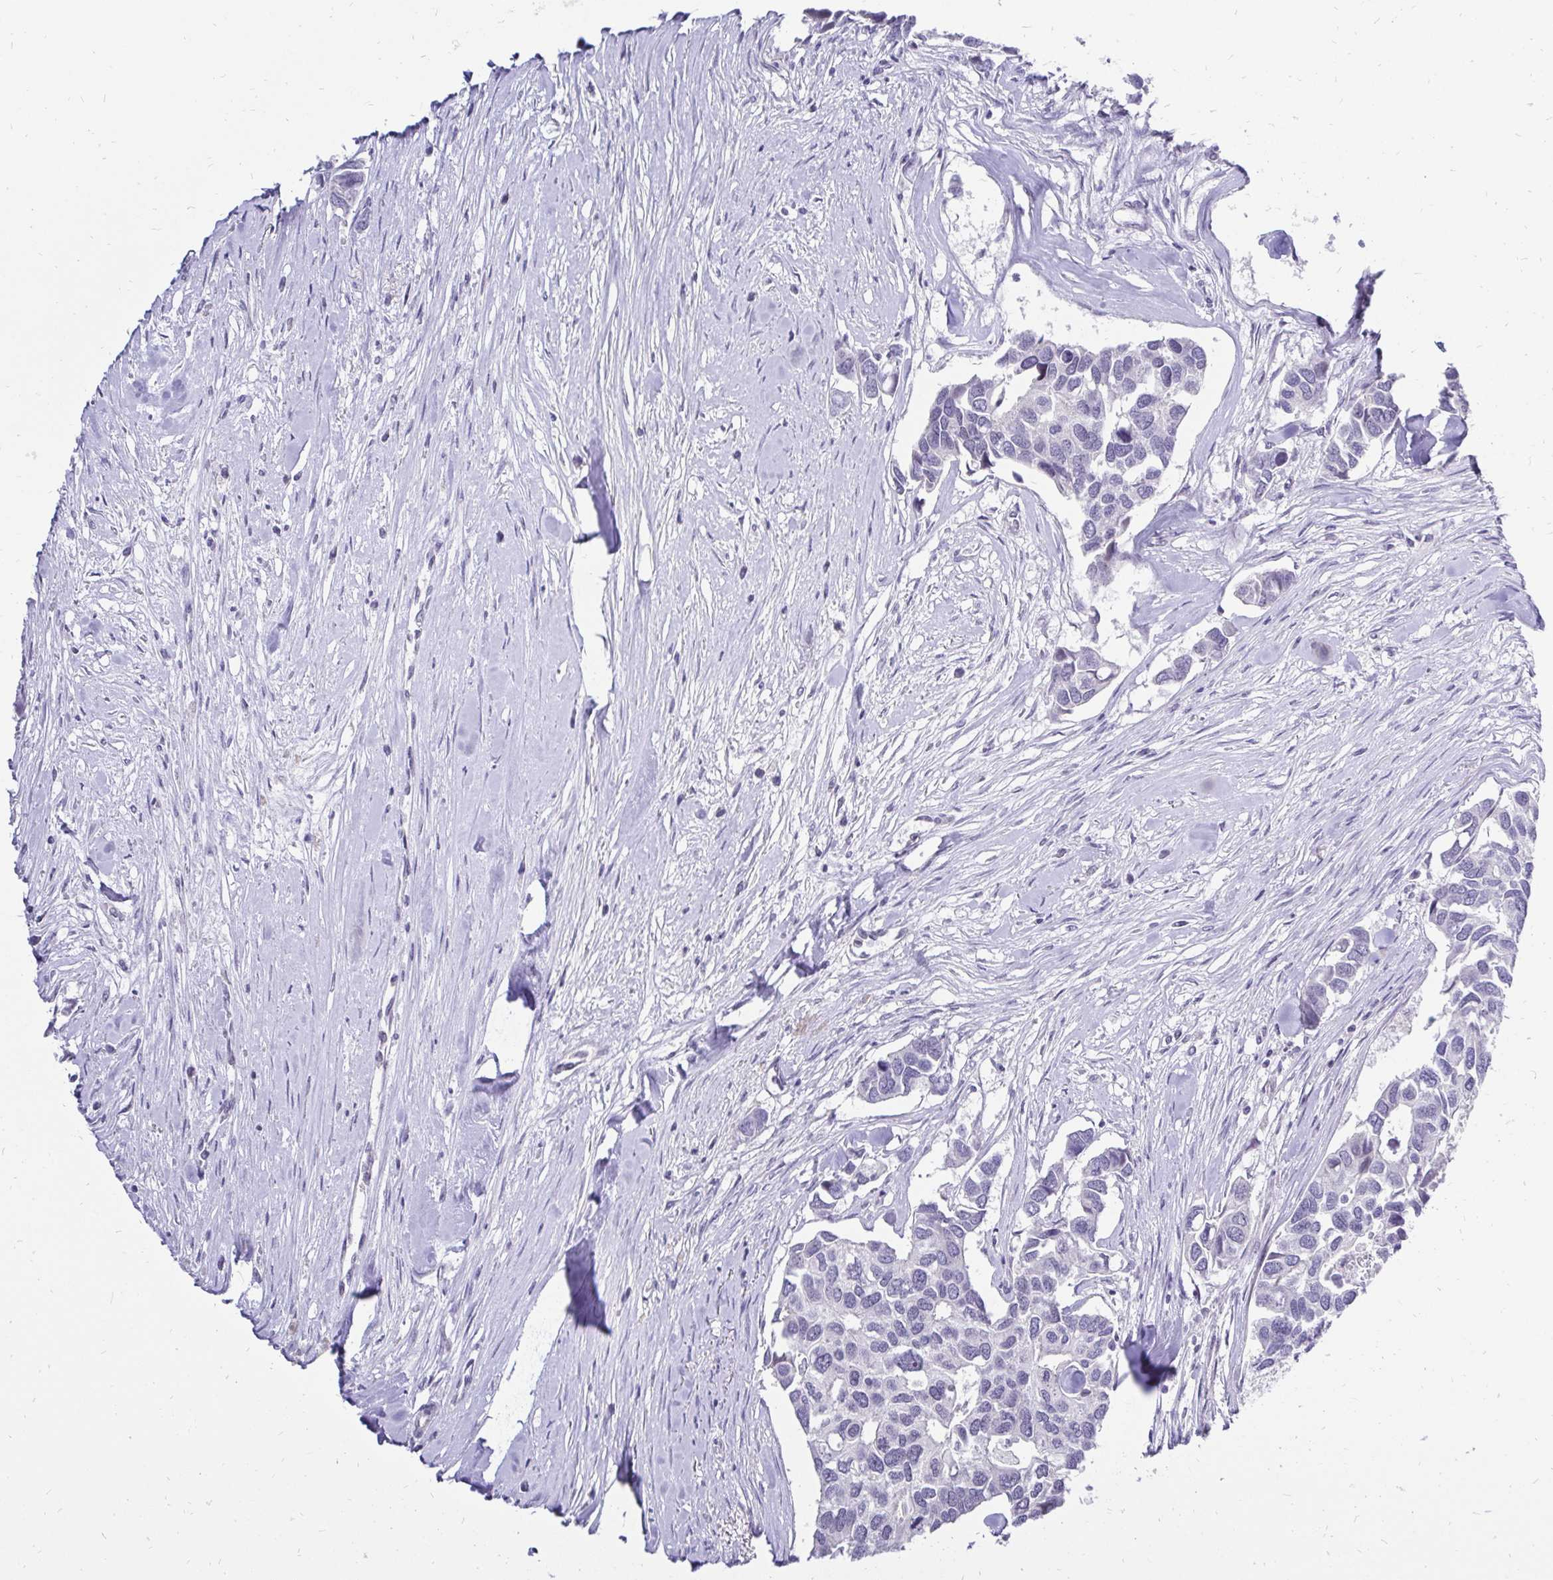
{"staining": {"intensity": "negative", "quantity": "none", "location": "none"}, "tissue": "breast cancer", "cell_type": "Tumor cells", "image_type": "cancer", "snomed": [{"axis": "morphology", "description": "Duct carcinoma"}, {"axis": "topography", "description": "Breast"}], "caption": "Immunohistochemical staining of breast invasive ductal carcinoma displays no significant positivity in tumor cells.", "gene": "ZNF860", "patient": {"sex": "female", "age": 83}}